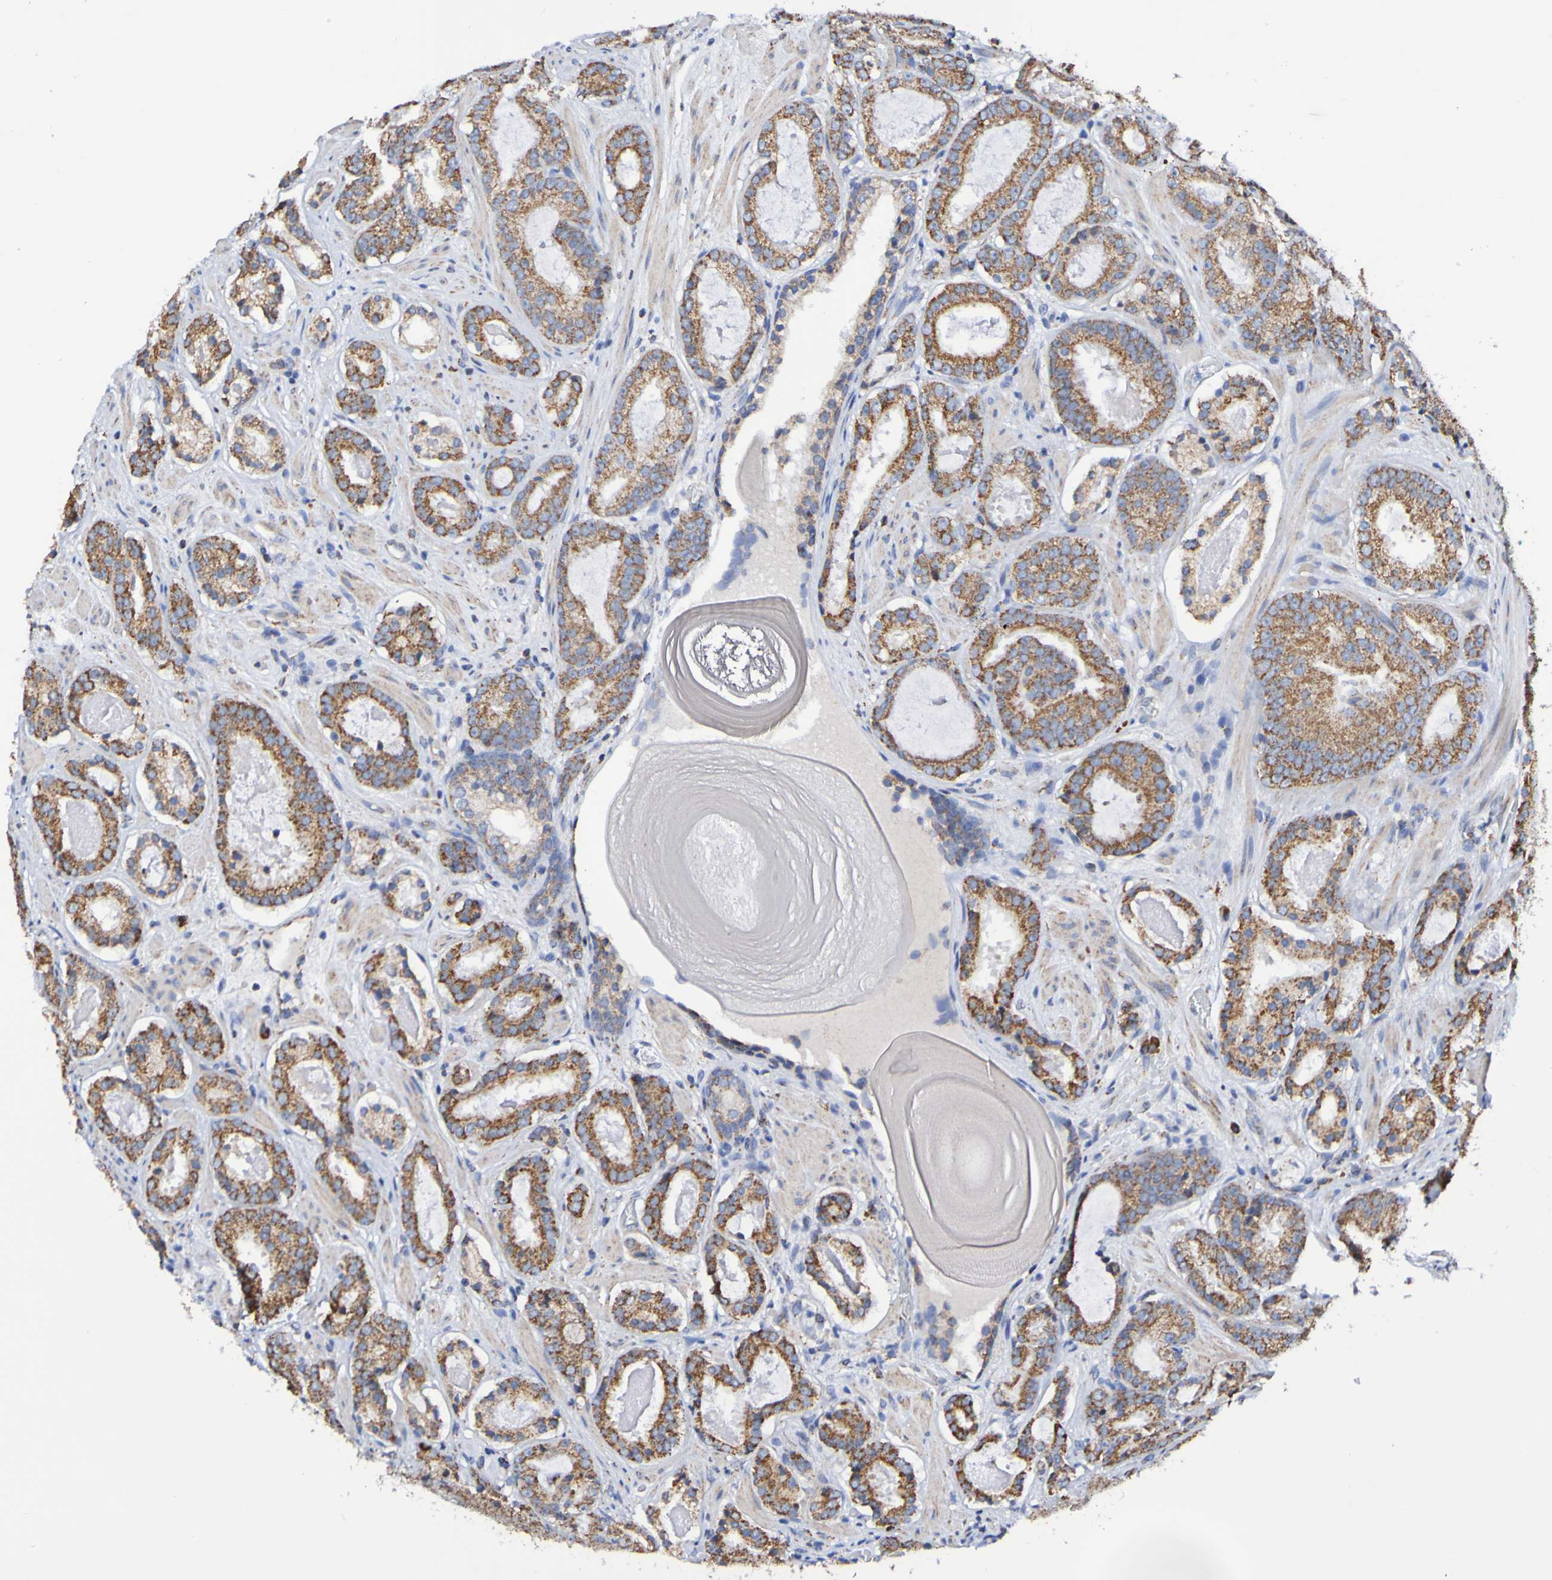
{"staining": {"intensity": "strong", "quantity": ">75%", "location": "cytoplasmic/membranous"}, "tissue": "prostate cancer", "cell_type": "Tumor cells", "image_type": "cancer", "snomed": [{"axis": "morphology", "description": "Adenocarcinoma, Low grade"}, {"axis": "topography", "description": "Prostate"}], "caption": "Approximately >75% of tumor cells in human prostate cancer reveal strong cytoplasmic/membranous protein staining as visualized by brown immunohistochemical staining.", "gene": "IL18R1", "patient": {"sex": "male", "age": 69}}